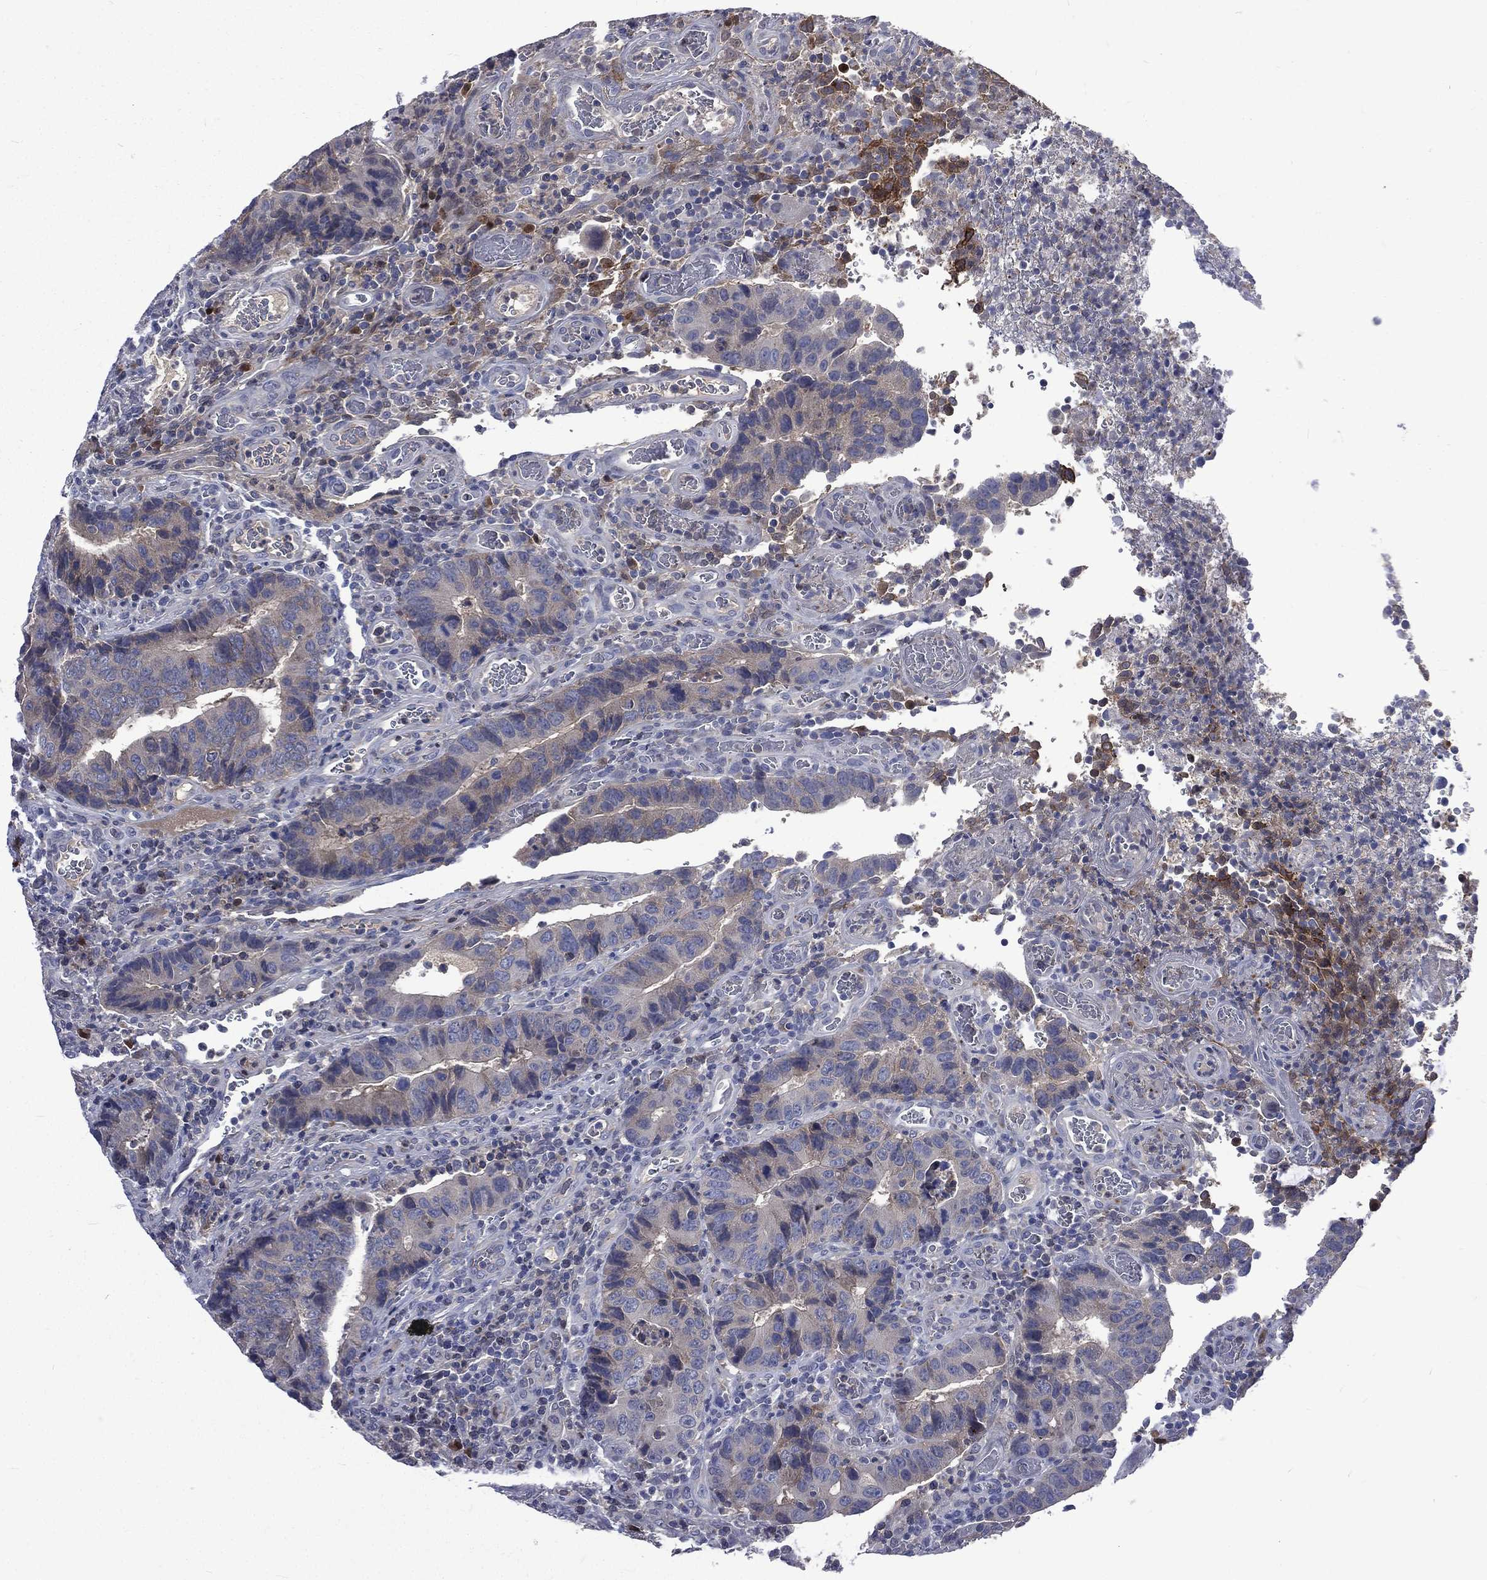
{"staining": {"intensity": "weak", "quantity": "<25%", "location": "cytoplasmic/membranous"}, "tissue": "colorectal cancer", "cell_type": "Tumor cells", "image_type": "cancer", "snomed": [{"axis": "morphology", "description": "Adenocarcinoma, NOS"}, {"axis": "topography", "description": "Colon"}], "caption": "Immunohistochemistry (IHC) photomicrograph of neoplastic tissue: colorectal adenocarcinoma stained with DAB reveals no significant protein positivity in tumor cells.", "gene": "CA12", "patient": {"sex": "female", "age": 56}}